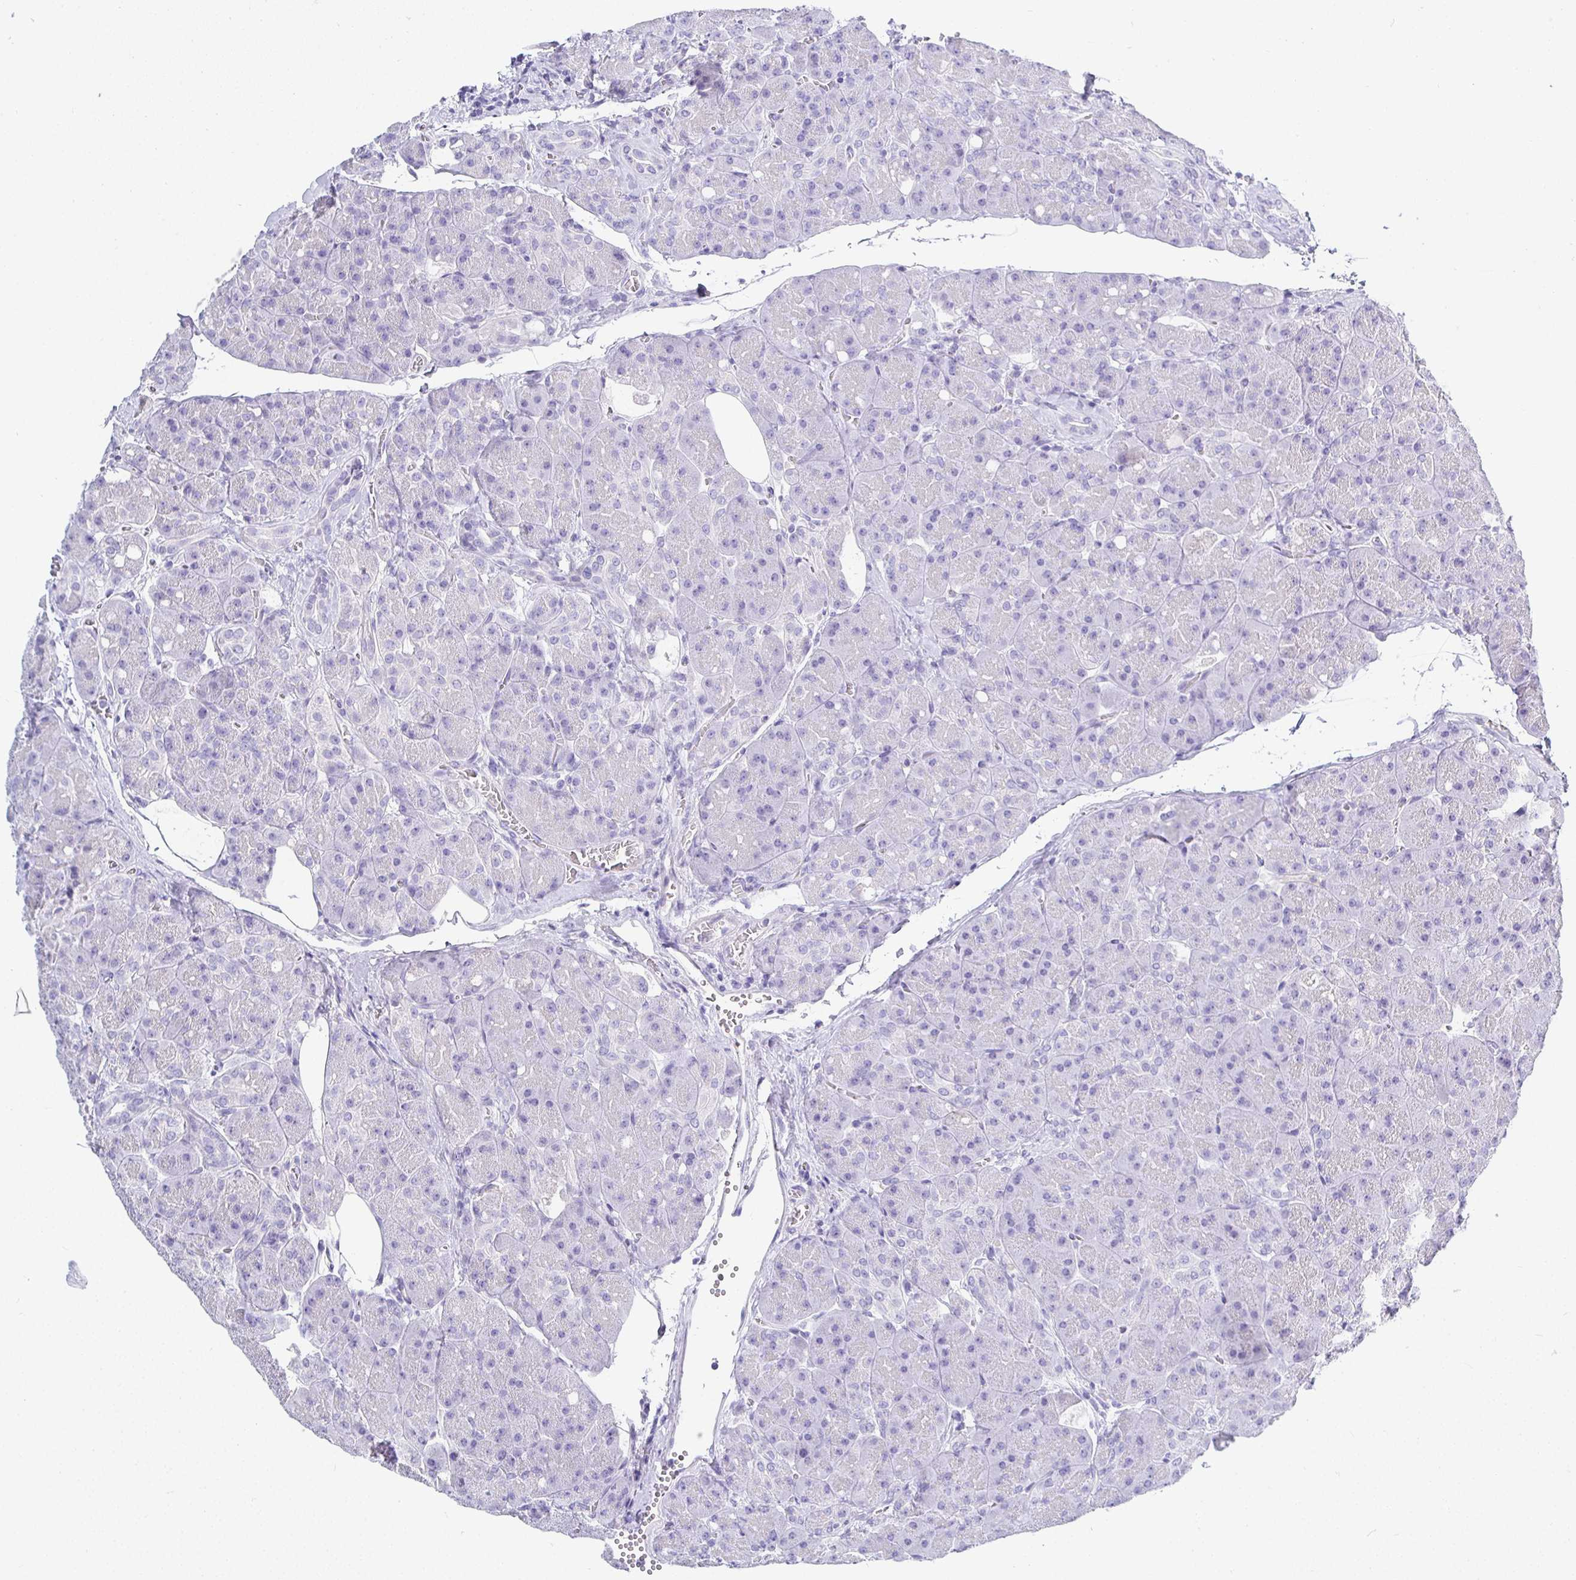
{"staining": {"intensity": "negative", "quantity": "none", "location": "none"}, "tissue": "pancreas", "cell_type": "Exocrine glandular cells", "image_type": "normal", "snomed": [{"axis": "morphology", "description": "Normal tissue, NOS"}, {"axis": "topography", "description": "Pancreas"}], "caption": "The micrograph displays no staining of exocrine glandular cells in unremarkable pancreas.", "gene": "TMEM241", "patient": {"sex": "male", "age": 55}}